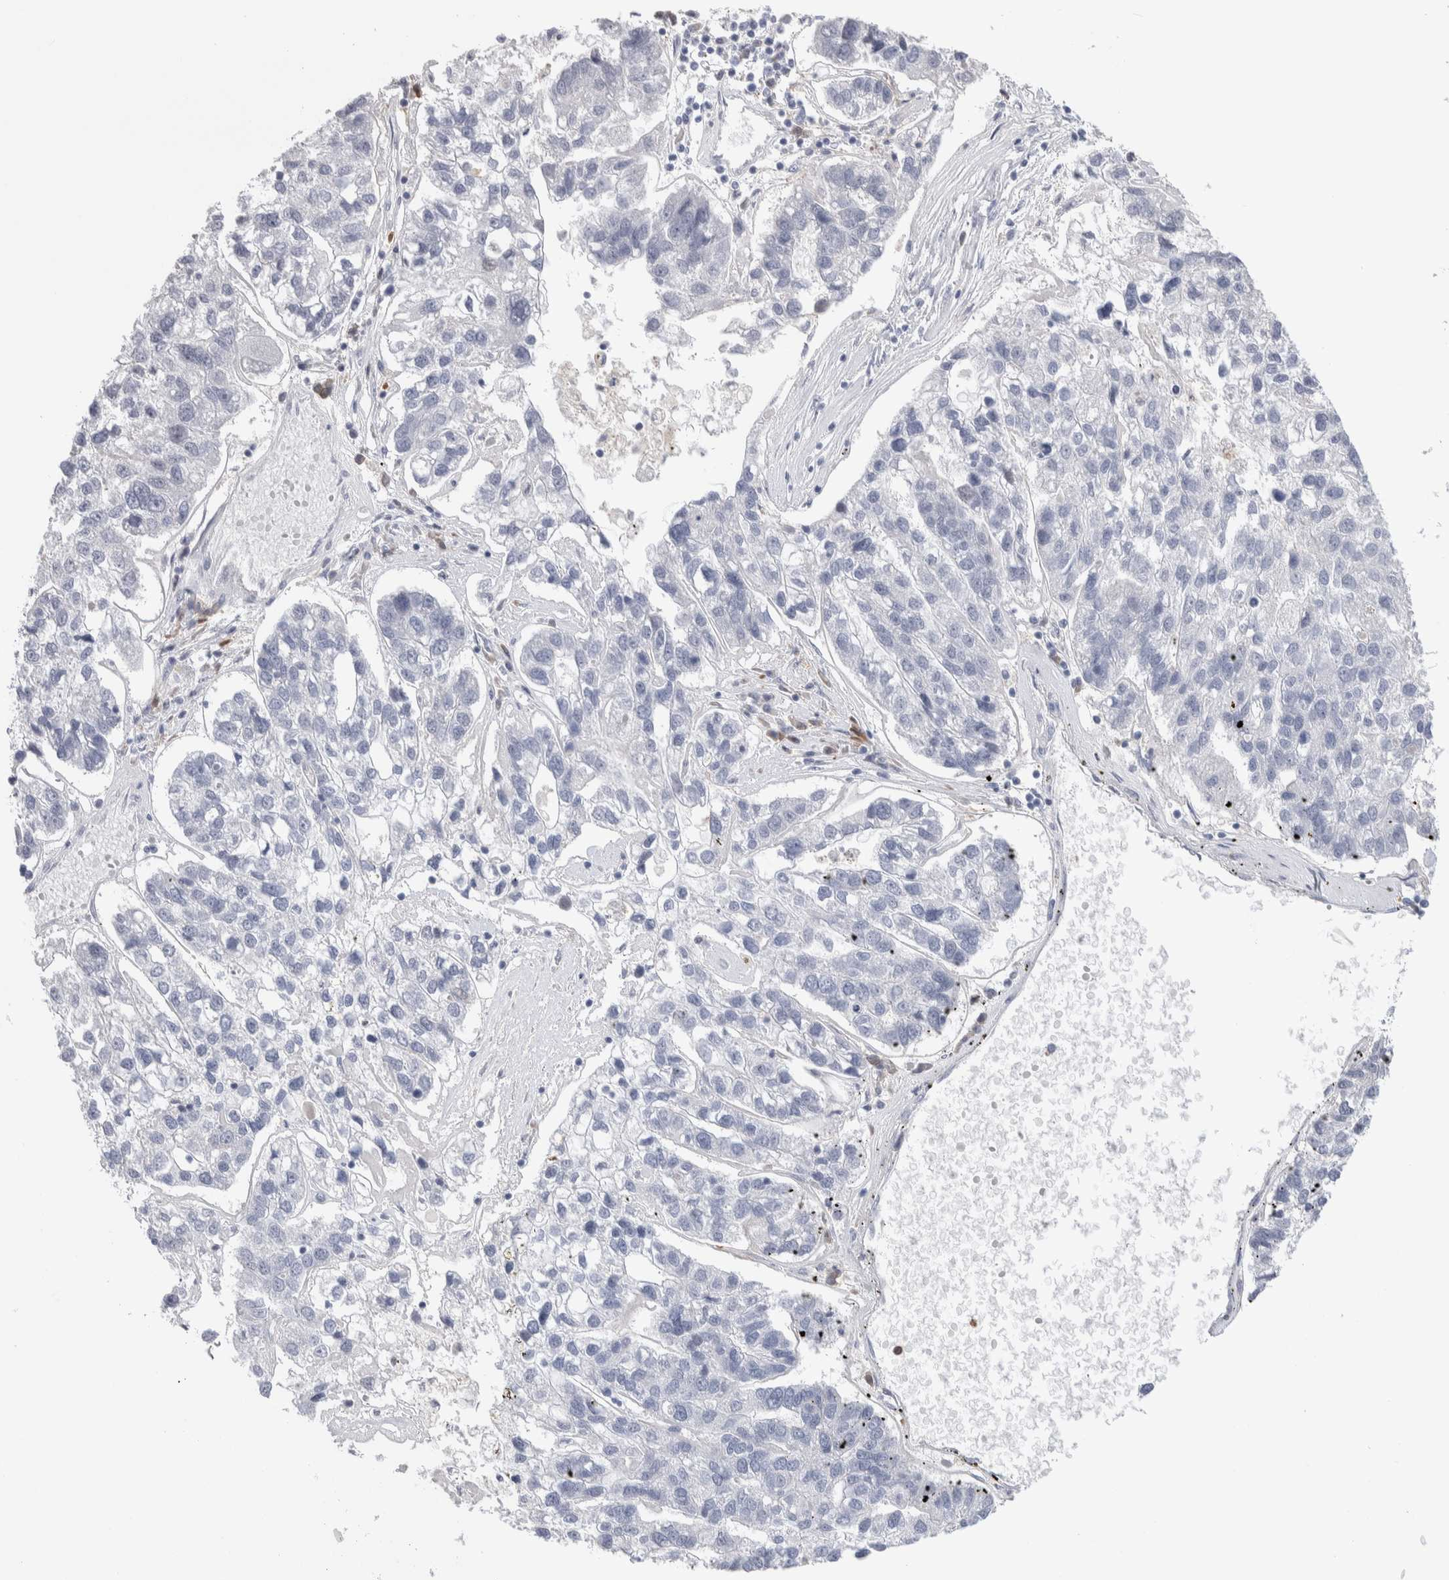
{"staining": {"intensity": "negative", "quantity": "none", "location": "none"}, "tissue": "pancreatic cancer", "cell_type": "Tumor cells", "image_type": "cancer", "snomed": [{"axis": "morphology", "description": "Adenocarcinoma, NOS"}, {"axis": "topography", "description": "Pancreas"}], "caption": "Immunohistochemistry (IHC) histopathology image of human adenocarcinoma (pancreatic) stained for a protein (brown), which demonstrates no expression in tumor cells.", "gene": "LURAP1L", "patient": {"sex": "female", "age": 61}}